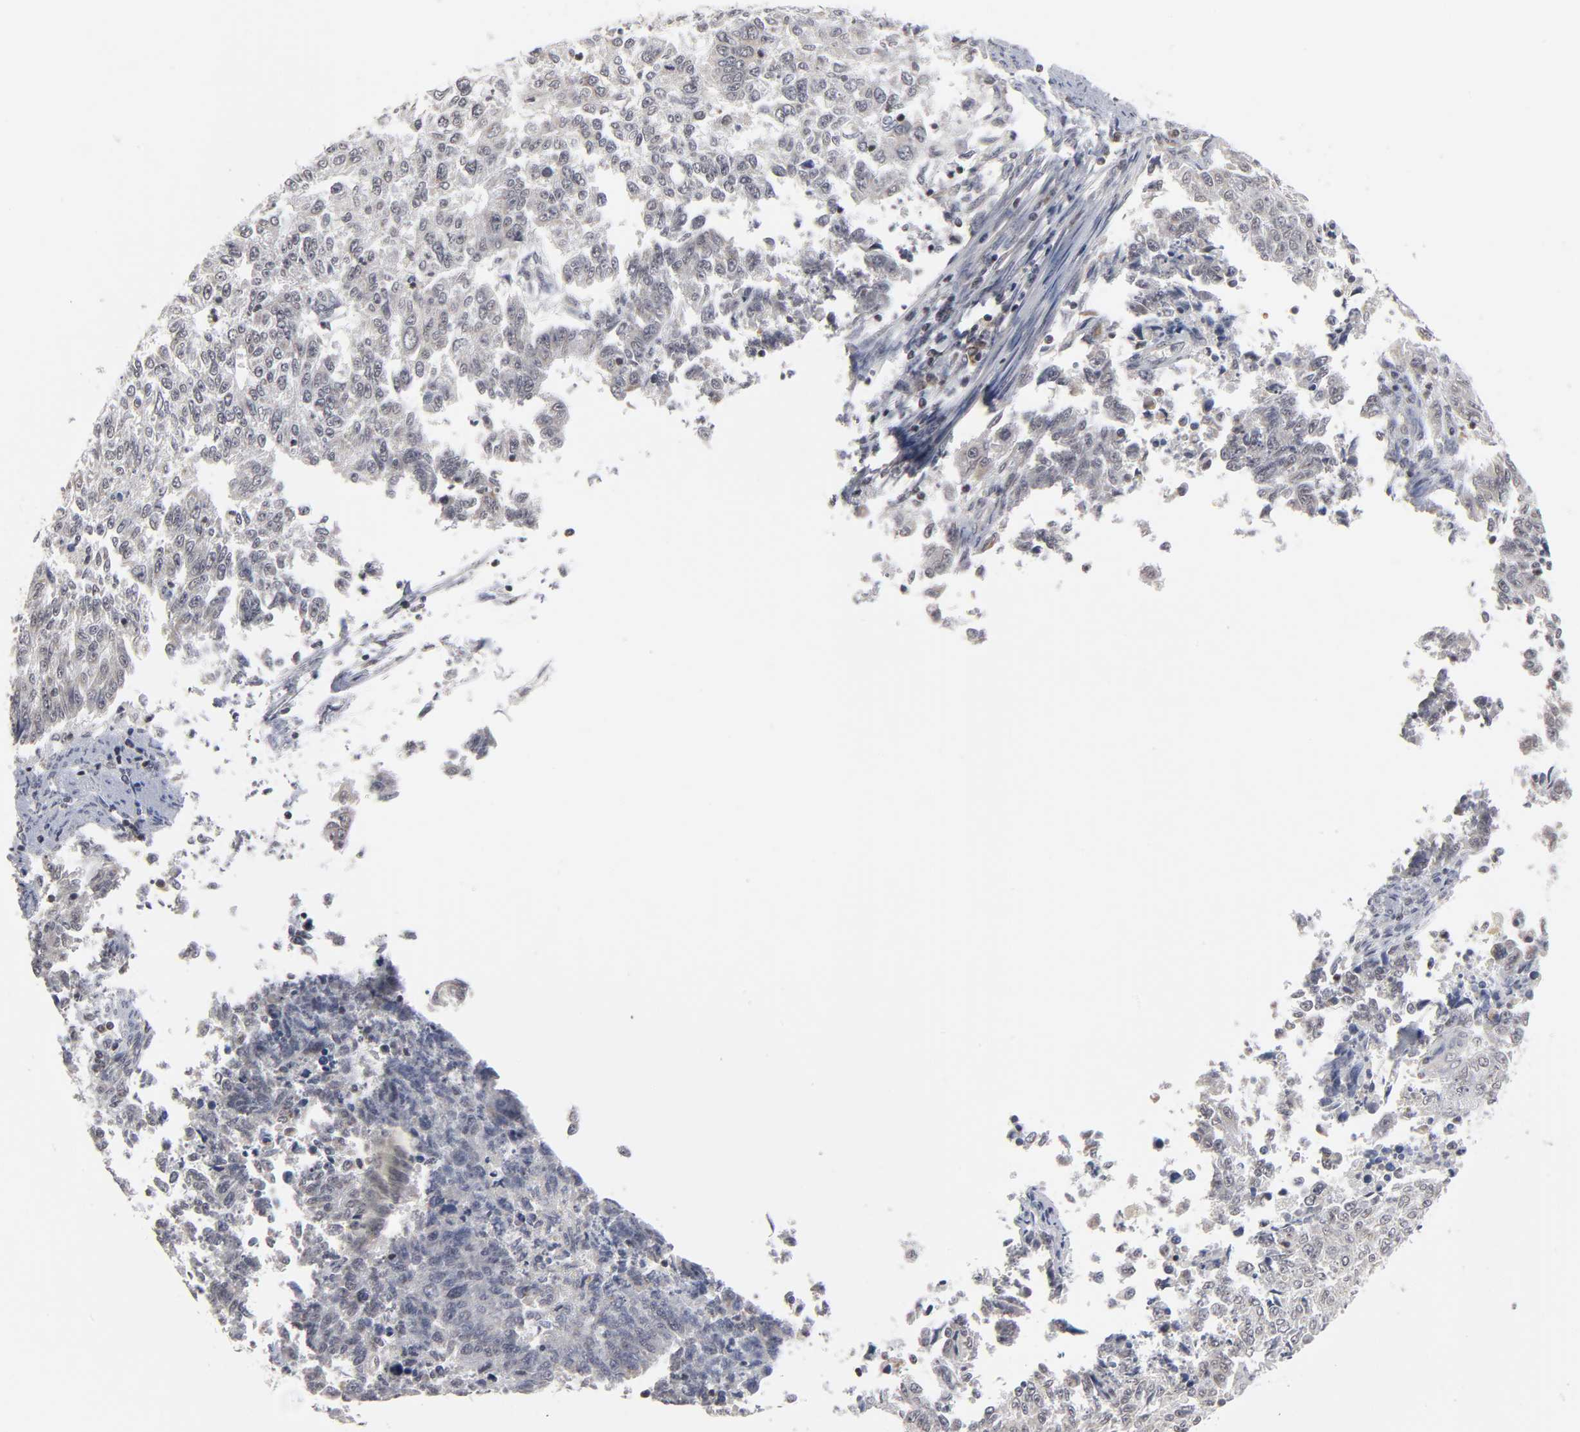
{"staining": {"intensity": "weak", "quantity": "<25%", "location": "cytoplasmic/membranous"}, "tissue": "endometrial cancer", "cell_type": "Tumor cells", "image_type": "cancer", "snomed": [{"axis": "morphology", "description": "Adenocarcinoma, NOS"}, {"axis": "topography", "description": "Endometrium"}], "caption": "The histopathology image displays no significant staining in tumor cells of endometrial cancer (adenocarcinoma).", "gene": "AUH", "patient": {"sex": "female", "age": 42}}